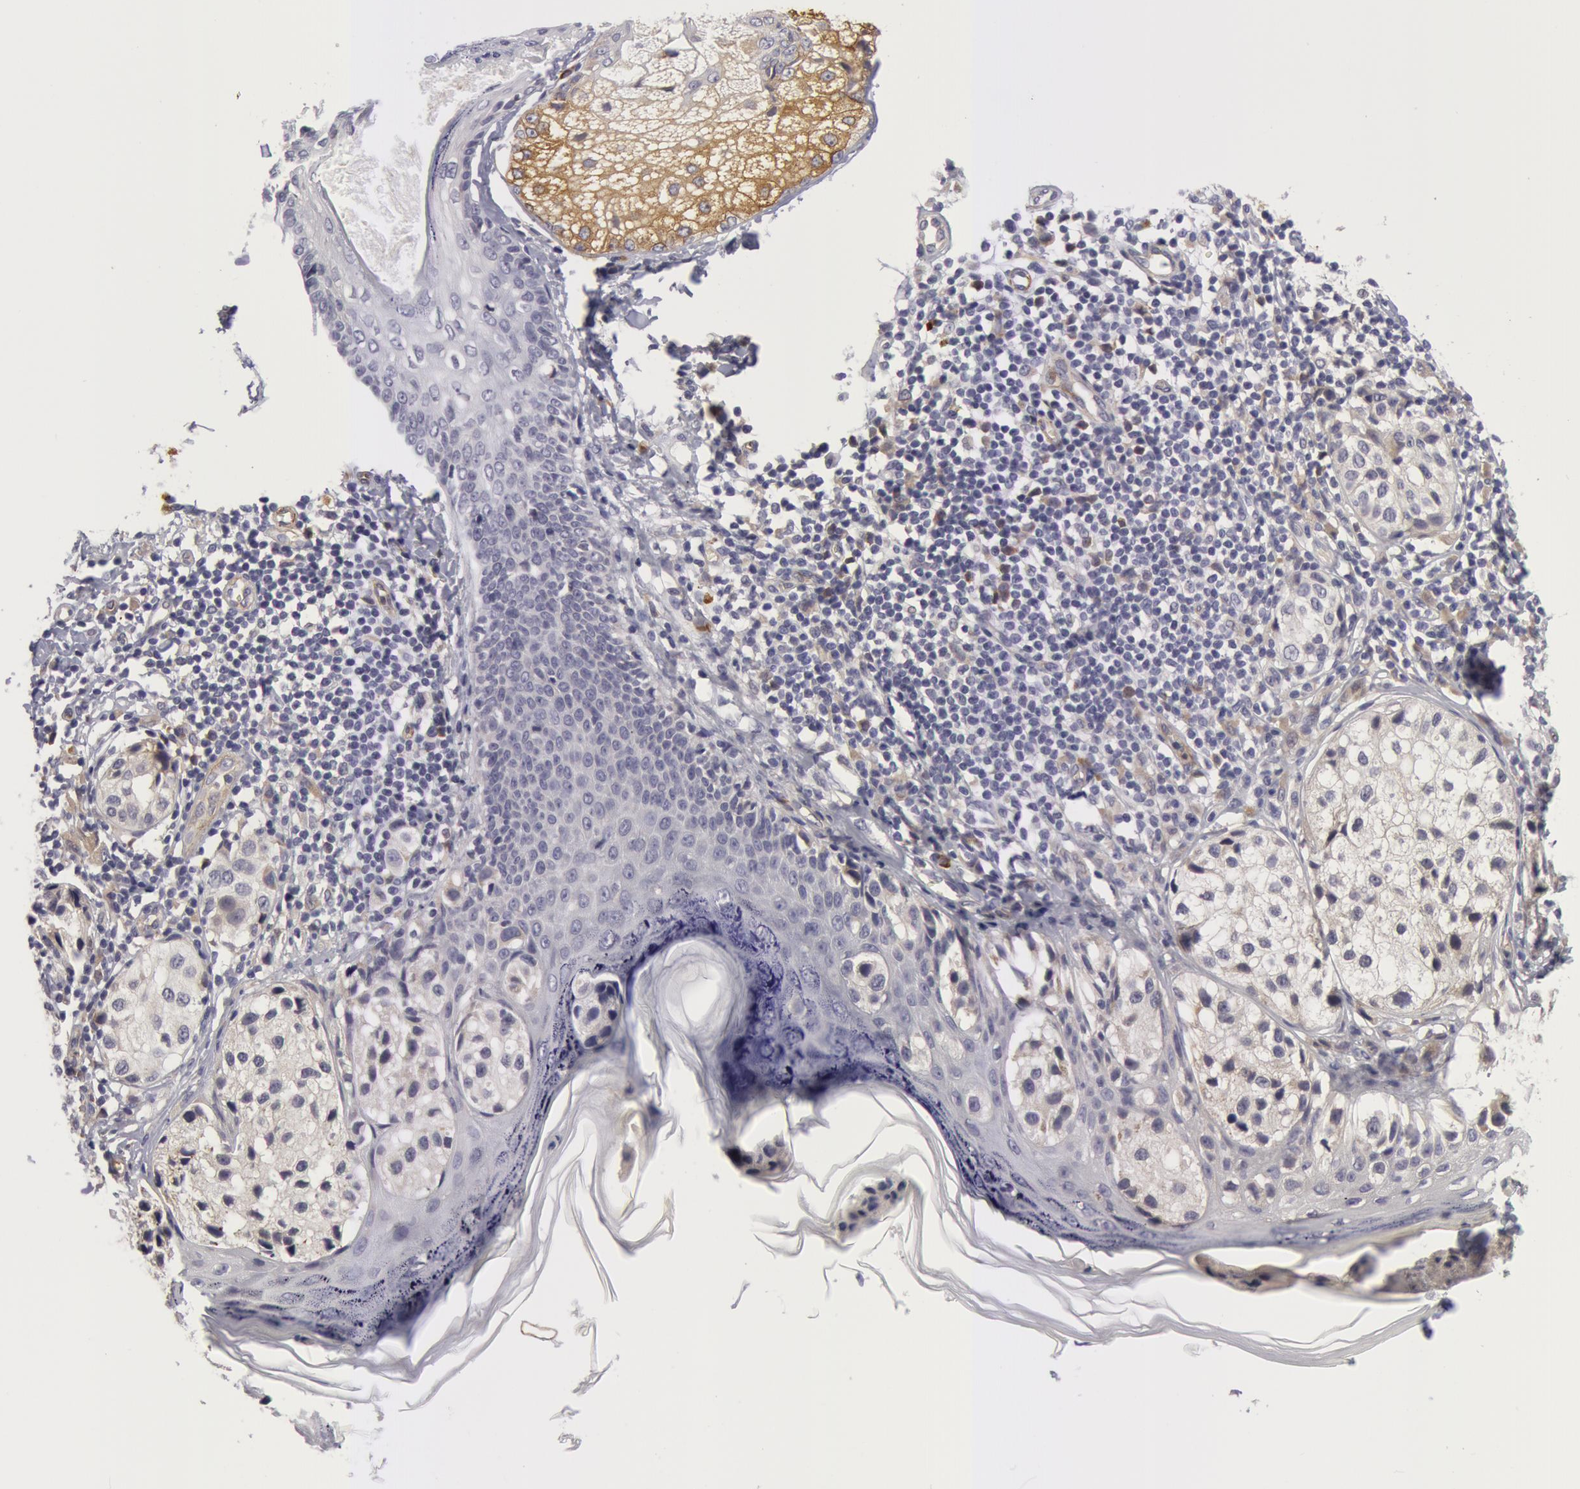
{"staining": {"intensity": "negative", "quantity": "none", "location": "none"}, "tissue": "melanoma", "cell_type": "Tumor cells", "image_type": "cancer", "snomed": [{"axis": "morphology", "description": "Malignant melanoma, NOS"}, {"axis": "topography", "description": "Skin"}], "caption": "DAB (3,3'-diaminobenzidine) immunohistochemical staining of human melanoma shows no significant expression in tumor cells.", "gene": "IL23A", "patient": {"sex": "male", "age": 23}}